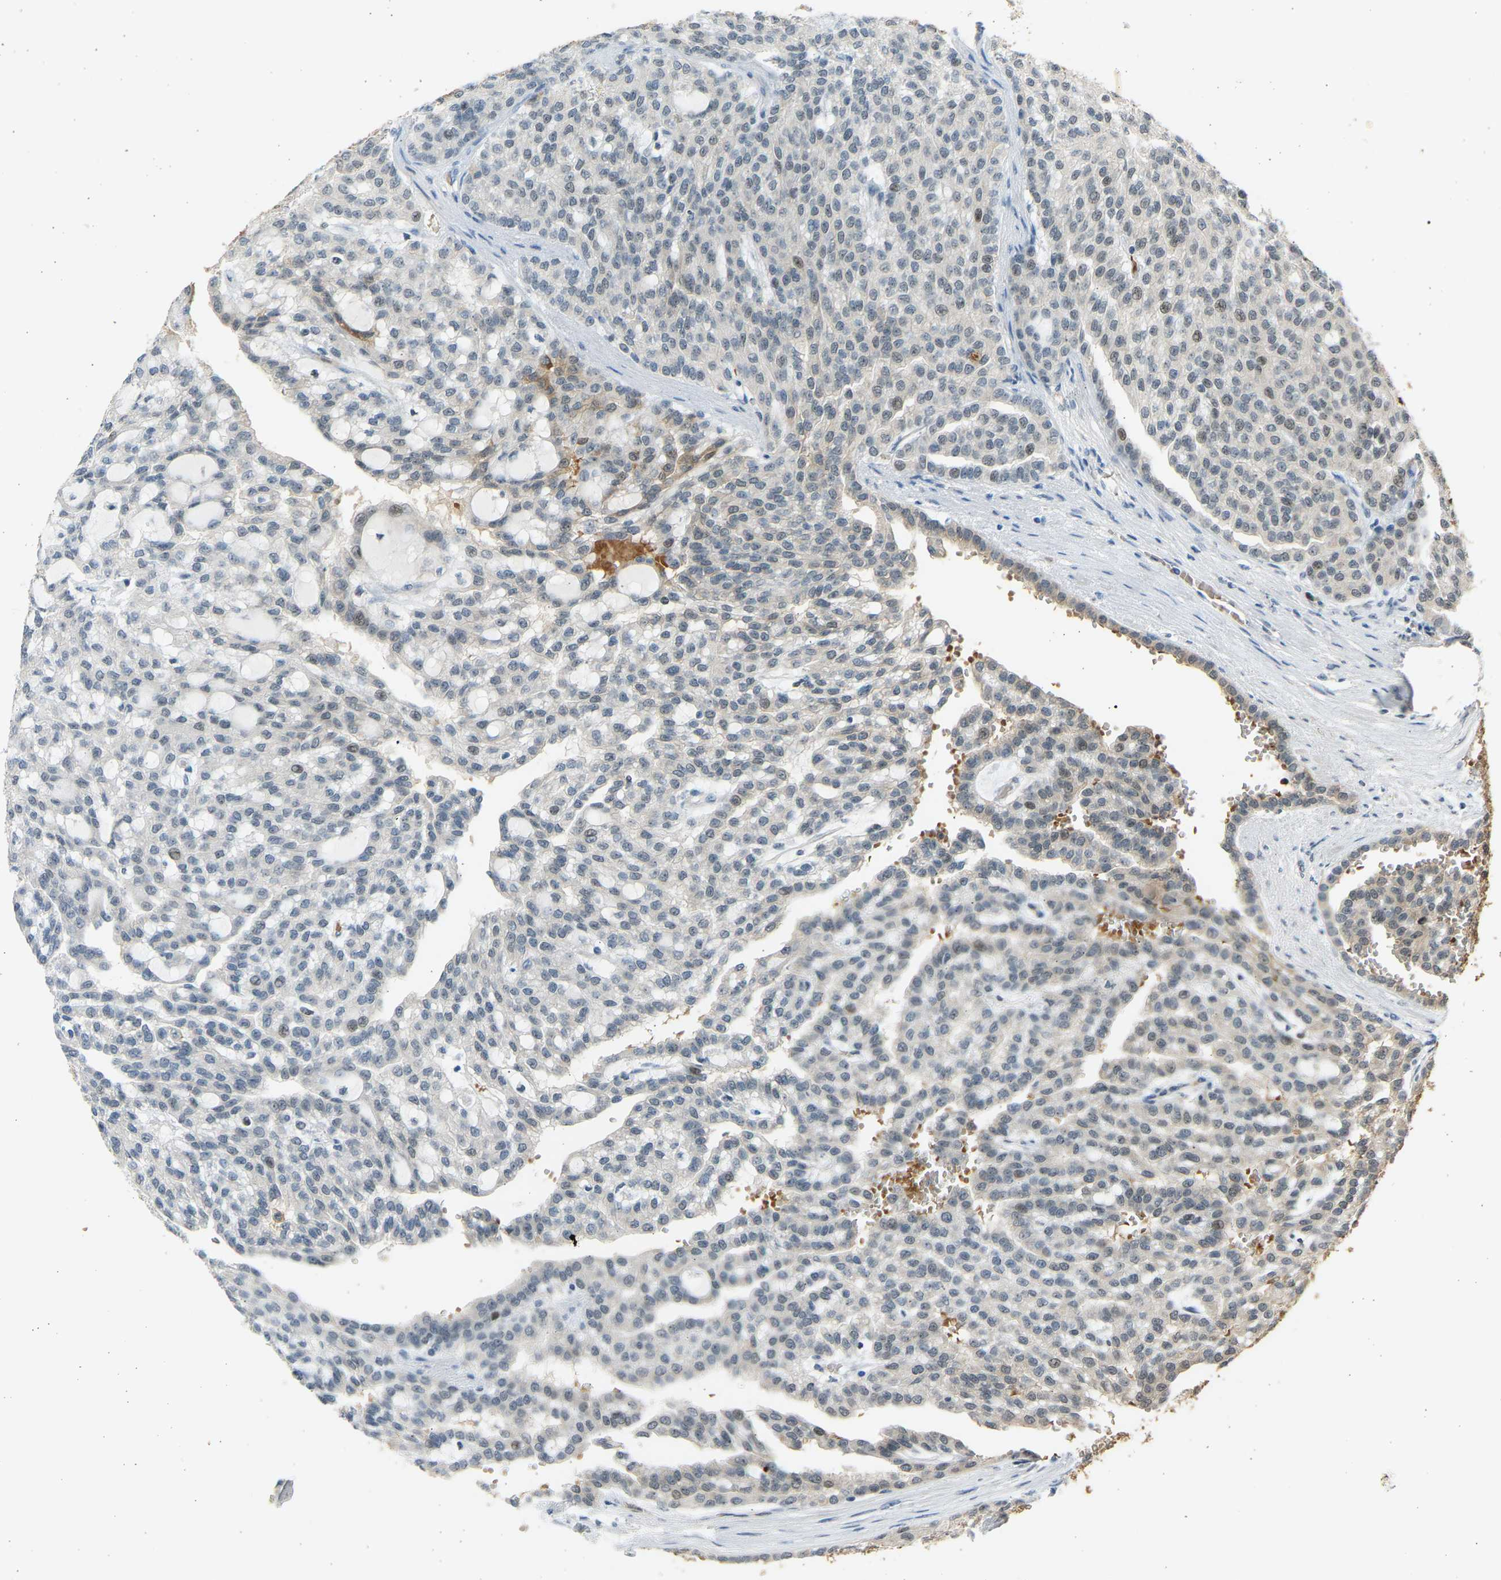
{"staining": {"intensity": "weak", "quantity": "<25%", "location": "nuclear"}, "tissue": "renal cancer", "cell_type": "Tumor cells", "image_type": "cancer", "snomed": [{"axis": "morphology", "description": "Adenocarcinoma, NOS"}, {"axis": "topography", "description": "Kidney"}], "caption": "DAB (3,3'-diaminobenzidine) immunohistochemical staining of human adenocarcinoma (renal) demonstrates no significant expression in tumor cells. Brightfield microscopy of immunohistochemistry stained with DAB (3,3'-diaminobenzidine) (brown) and hematoxylin (blue), captured at high magnification.", "gene": "BIRC2", "patient": {"sex": "male", "age": 63}}